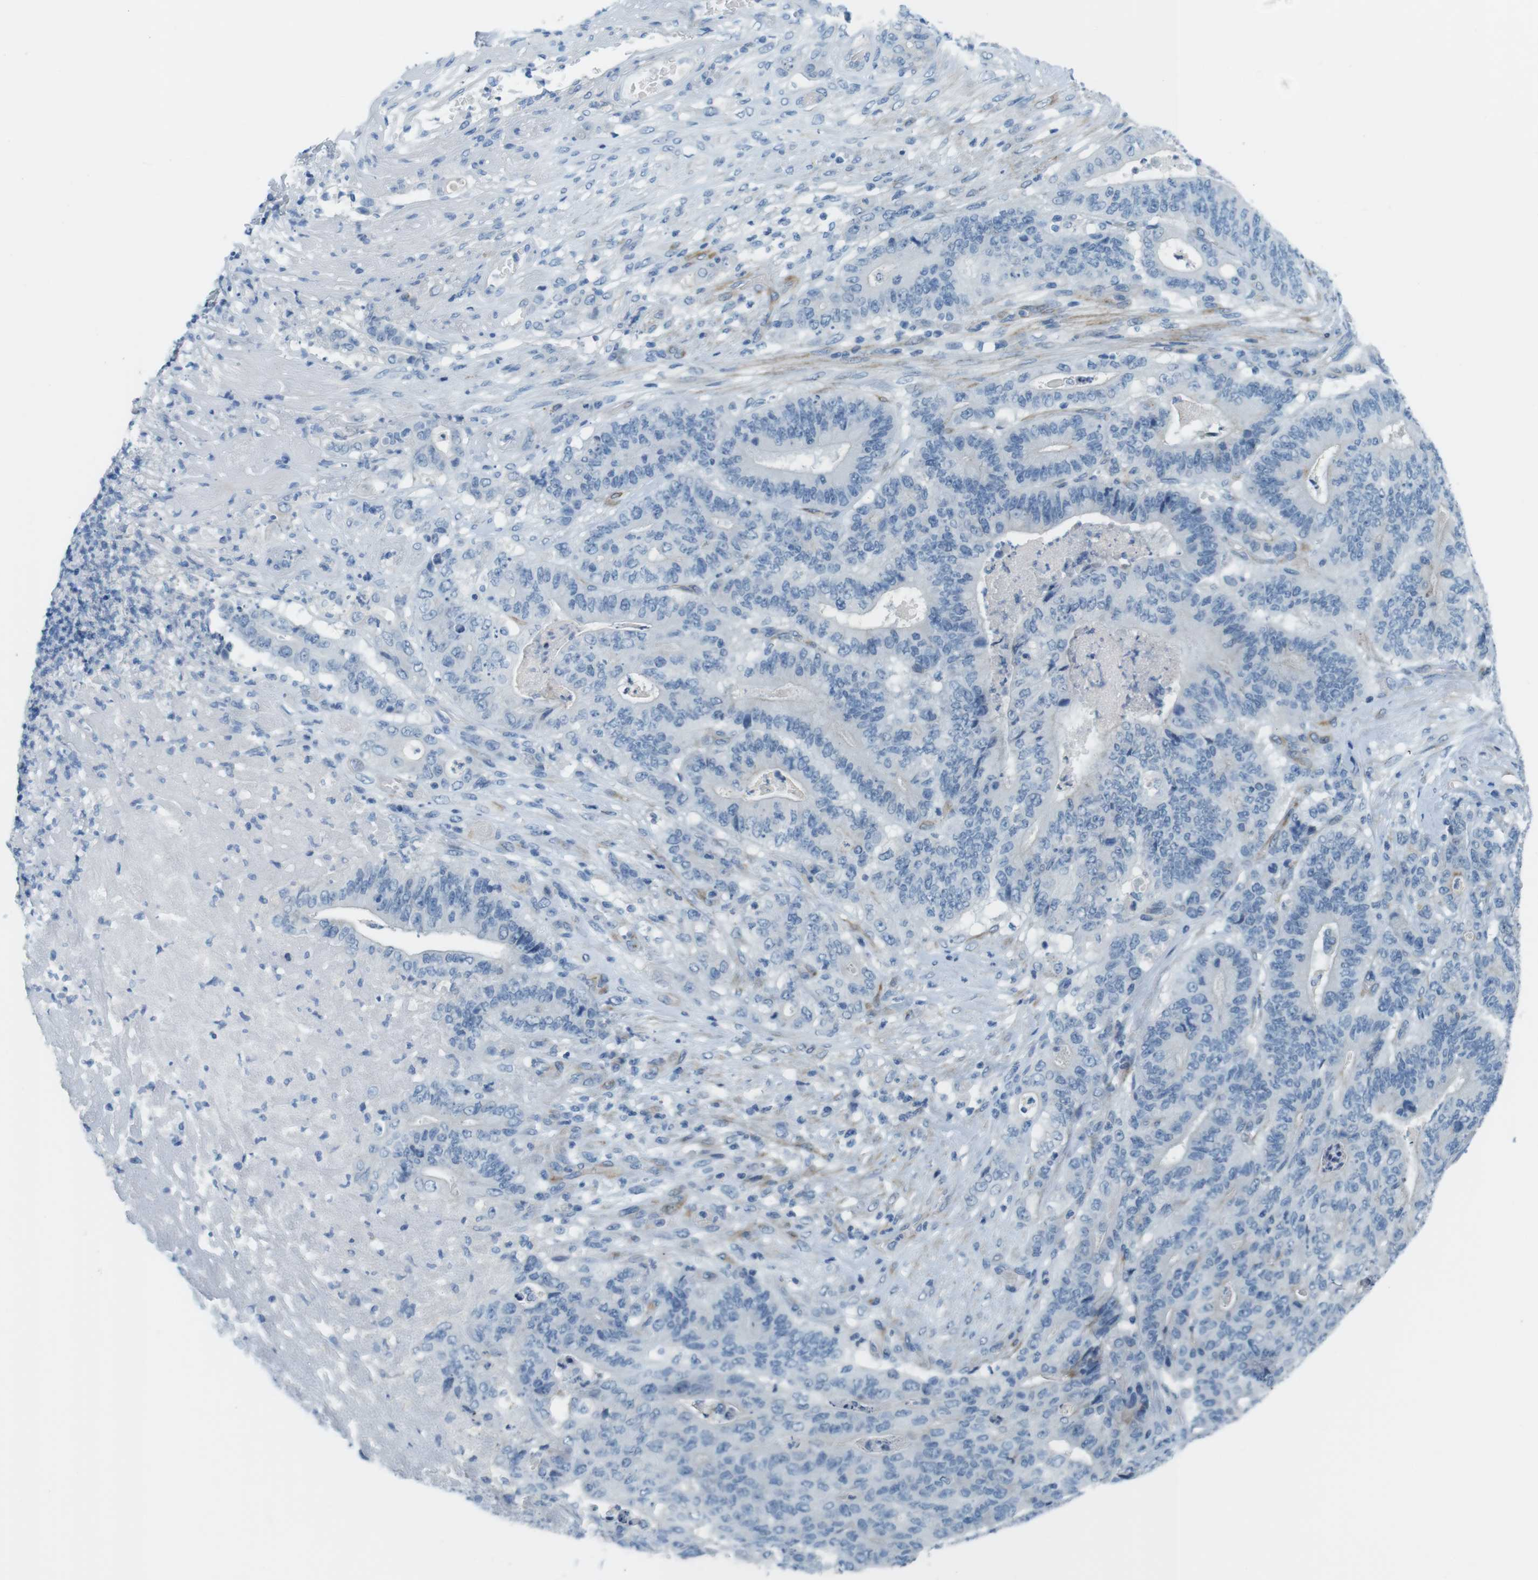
{"staining": {"intensity": "negative", "quantity": "none", "location": "none"}, "tissue": "stomach cancer", "cell_type": "Tumor cells", "image_type": "cancer", "snomed": [{"axis": "morphology", "description": "Adenocarcinoma, NOS"}, {"axis": "topography", "description": "Stomach"}], "caption": "IHC photomicrograph of stomach cancer stained for a protein (brown), which demonstrates no staining in tumor cells.", "gene": "MYH9", "patient": {"sex": "female", "age": 73}}